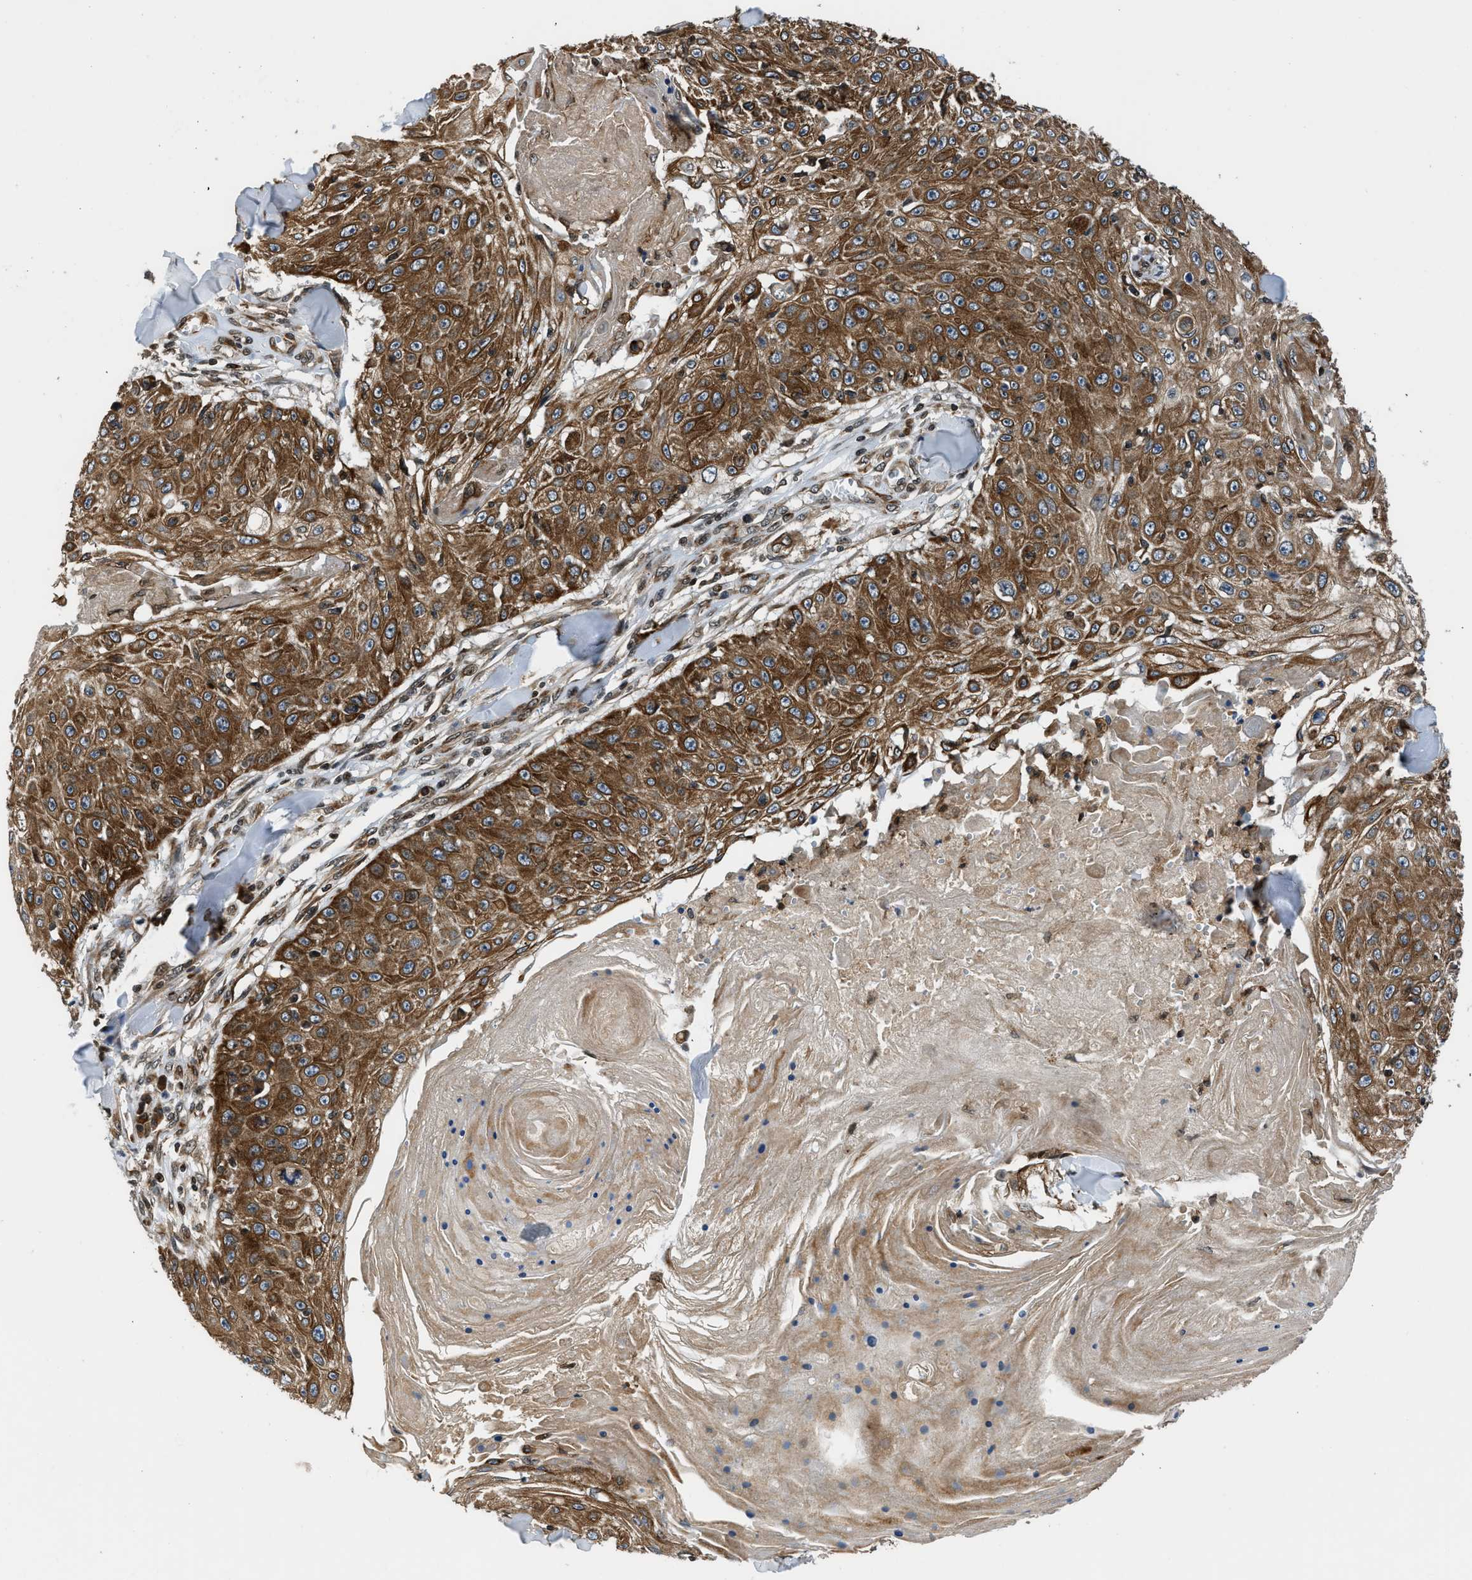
{"staining": {"intensity": "moderate", "quantity": ">75%", "location": "cytoplasmic/membranous"}, "tissue": "skin cancer", "cell_type": "Tumor cells", "image_type": "cancer", "snomed": [{"axis": "morphology", "description": "Squamous cell carcinoma, NOS"}, {"axis": "topography", "description": "Skin"}], "caption": "DAB (3,3'-diaminobenzidine) immunohistochemical staining of skin cancer displays moderate cytoplasmic/membranous protein staining in approximately >75% of tumor cells.", "gene": "RETREG3", "patient": {"sex": "male", "age": 86}}